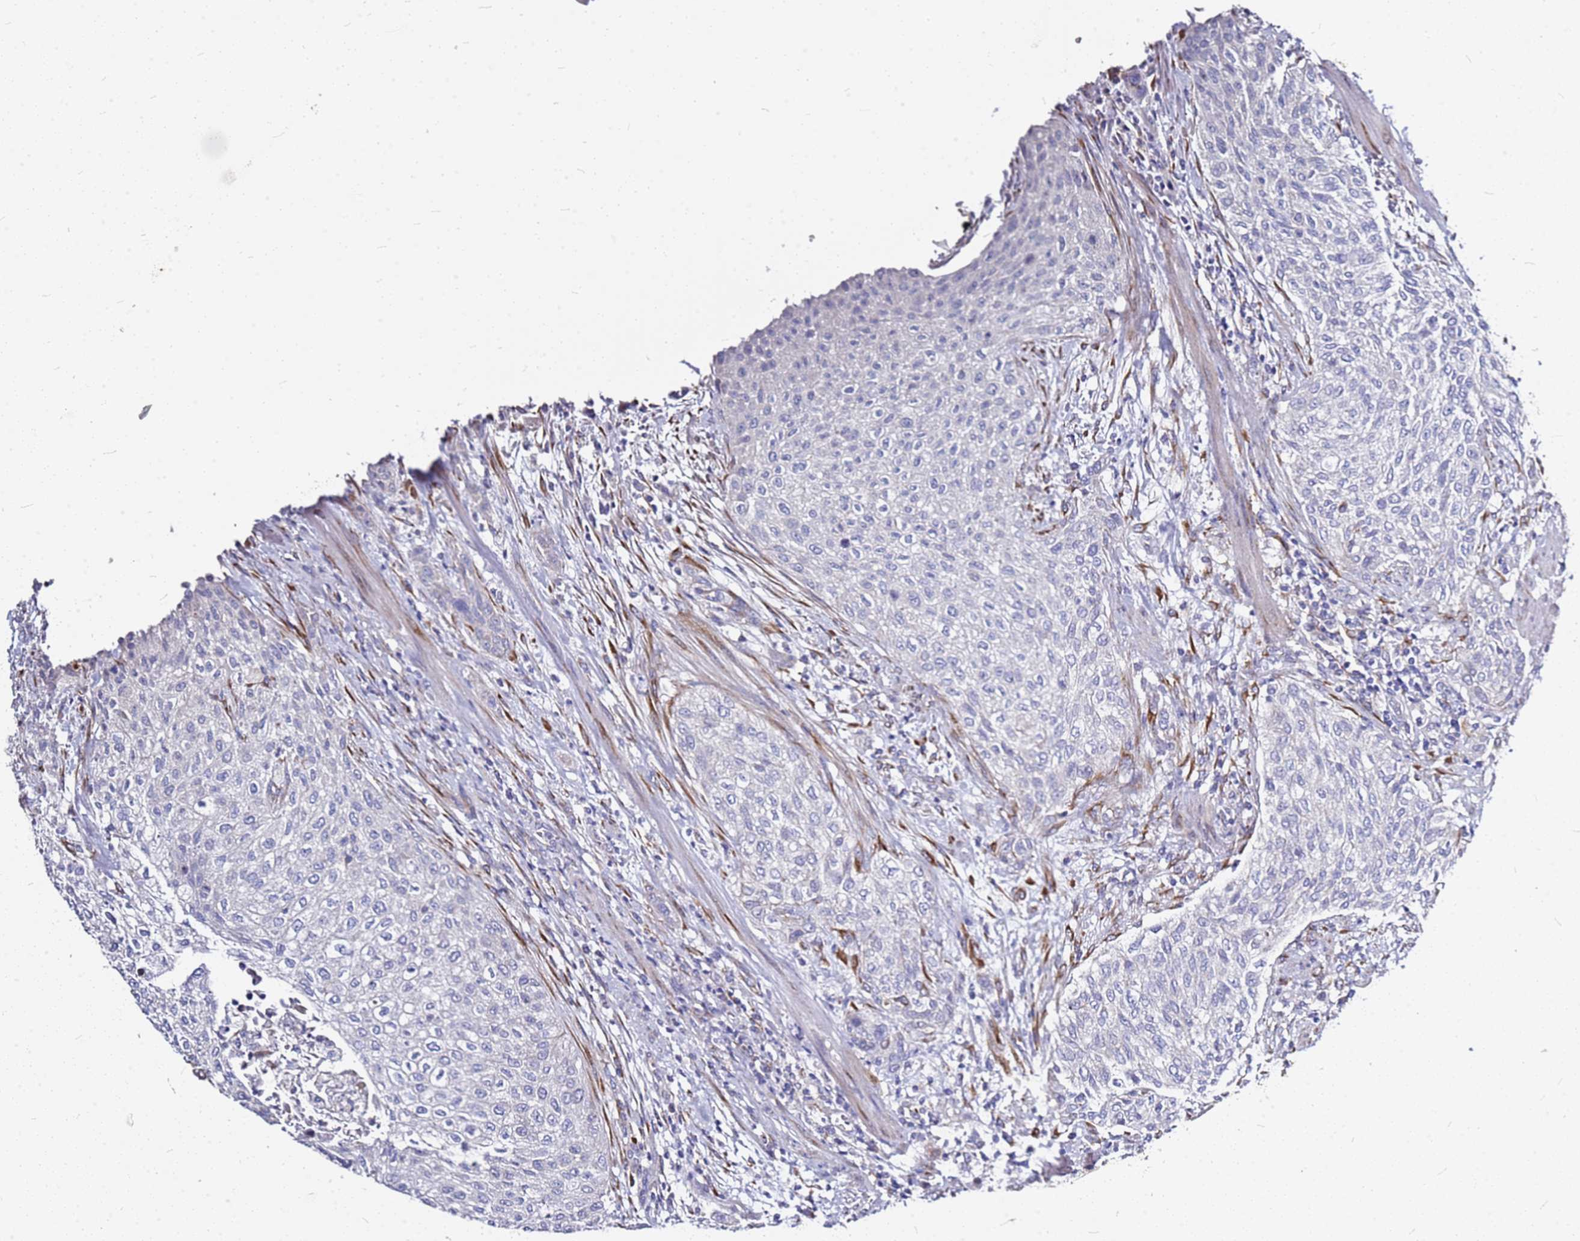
{"staining": {"intensity": "negative", "quantity": "none", "location": "none"}, "tissue": "urothelial cancer", "cell_type": "Tumor cells", "image_type": "cancer", "snomed": [{"axis": "morphology", "description": "Normal tissue, NOS"}, {"axis": "morphology", "description": "Urothelial carcinoma, NOS"}, {"axis": "topography", "description": "Urinary bladder"}, {"axis": "topography", "description": "Peripheral nerve tissue"}], "caption": "Immunohistochemistry (IHC) of human transitional cell carcinoma shows no positivity in tumor cells. (Brightfield microscopy of DAB (3,3'-diaminobenzidine) immunohistochemistry (IHC) at high magnification).", "gene": "CASD1", "patient": {"sex": "male", "age": 35}}